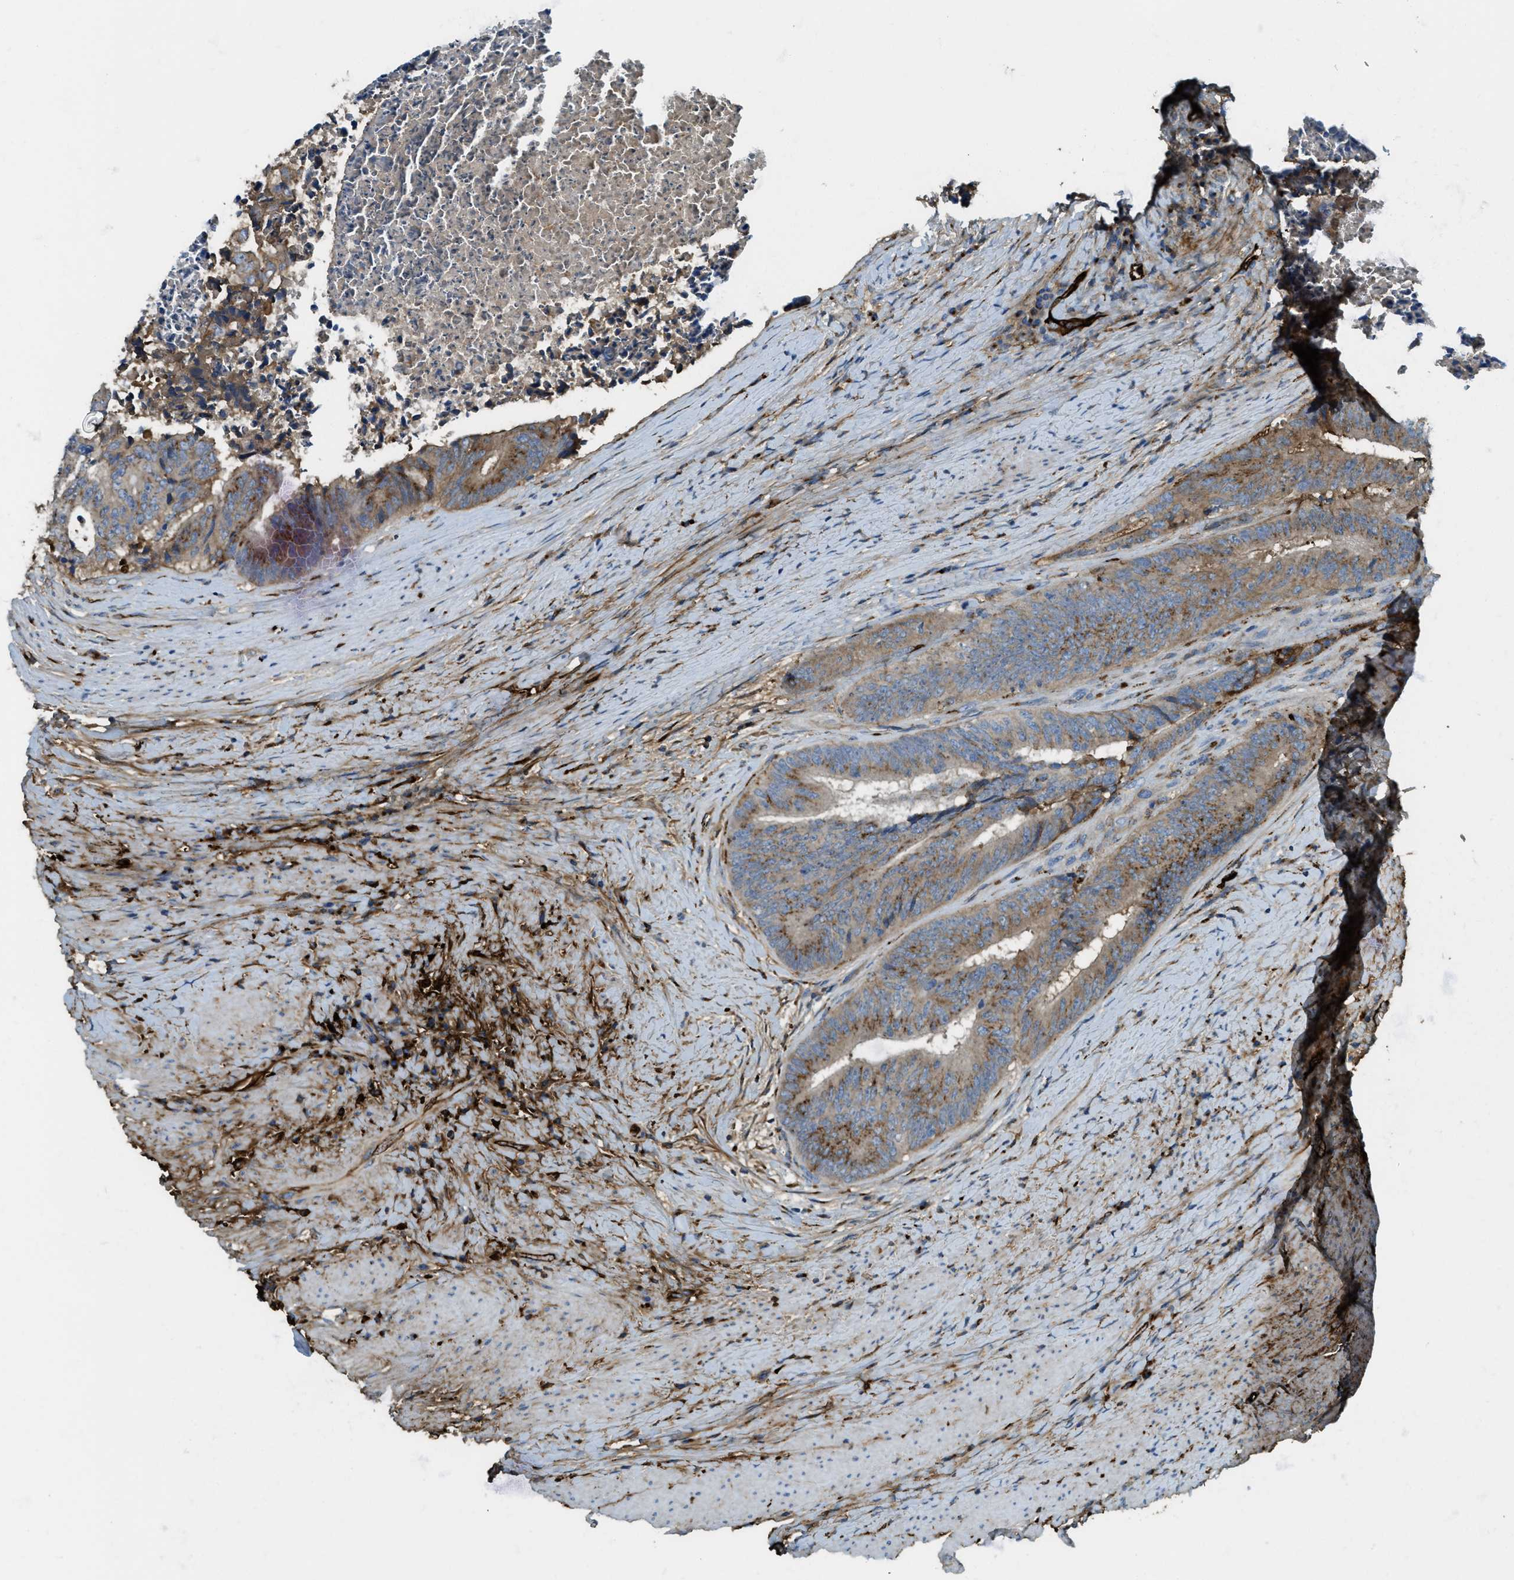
{"staining": {"intensity": "moderate", "quantity": ">75%", "location": "cytoplasmic/membranous"}, "tissue": "colorectal cancer", "cell_type": "Tumor cells", "image_type": "cancer", "snomed": [{"axis": "morphology", "description": "Adenocarcinoma, NOS"}, {"axis": "topography", "description": "Rectum"}], "caption": "Moderate cytoplasmic/membranous expression for a protein is seen in approximately >75% of tumor cells of colorectal cancer (adenocarcinoma) using immunohistochemistry.", "gene": "TRIM59", "patient": {"sex": "male", "age": 72}}